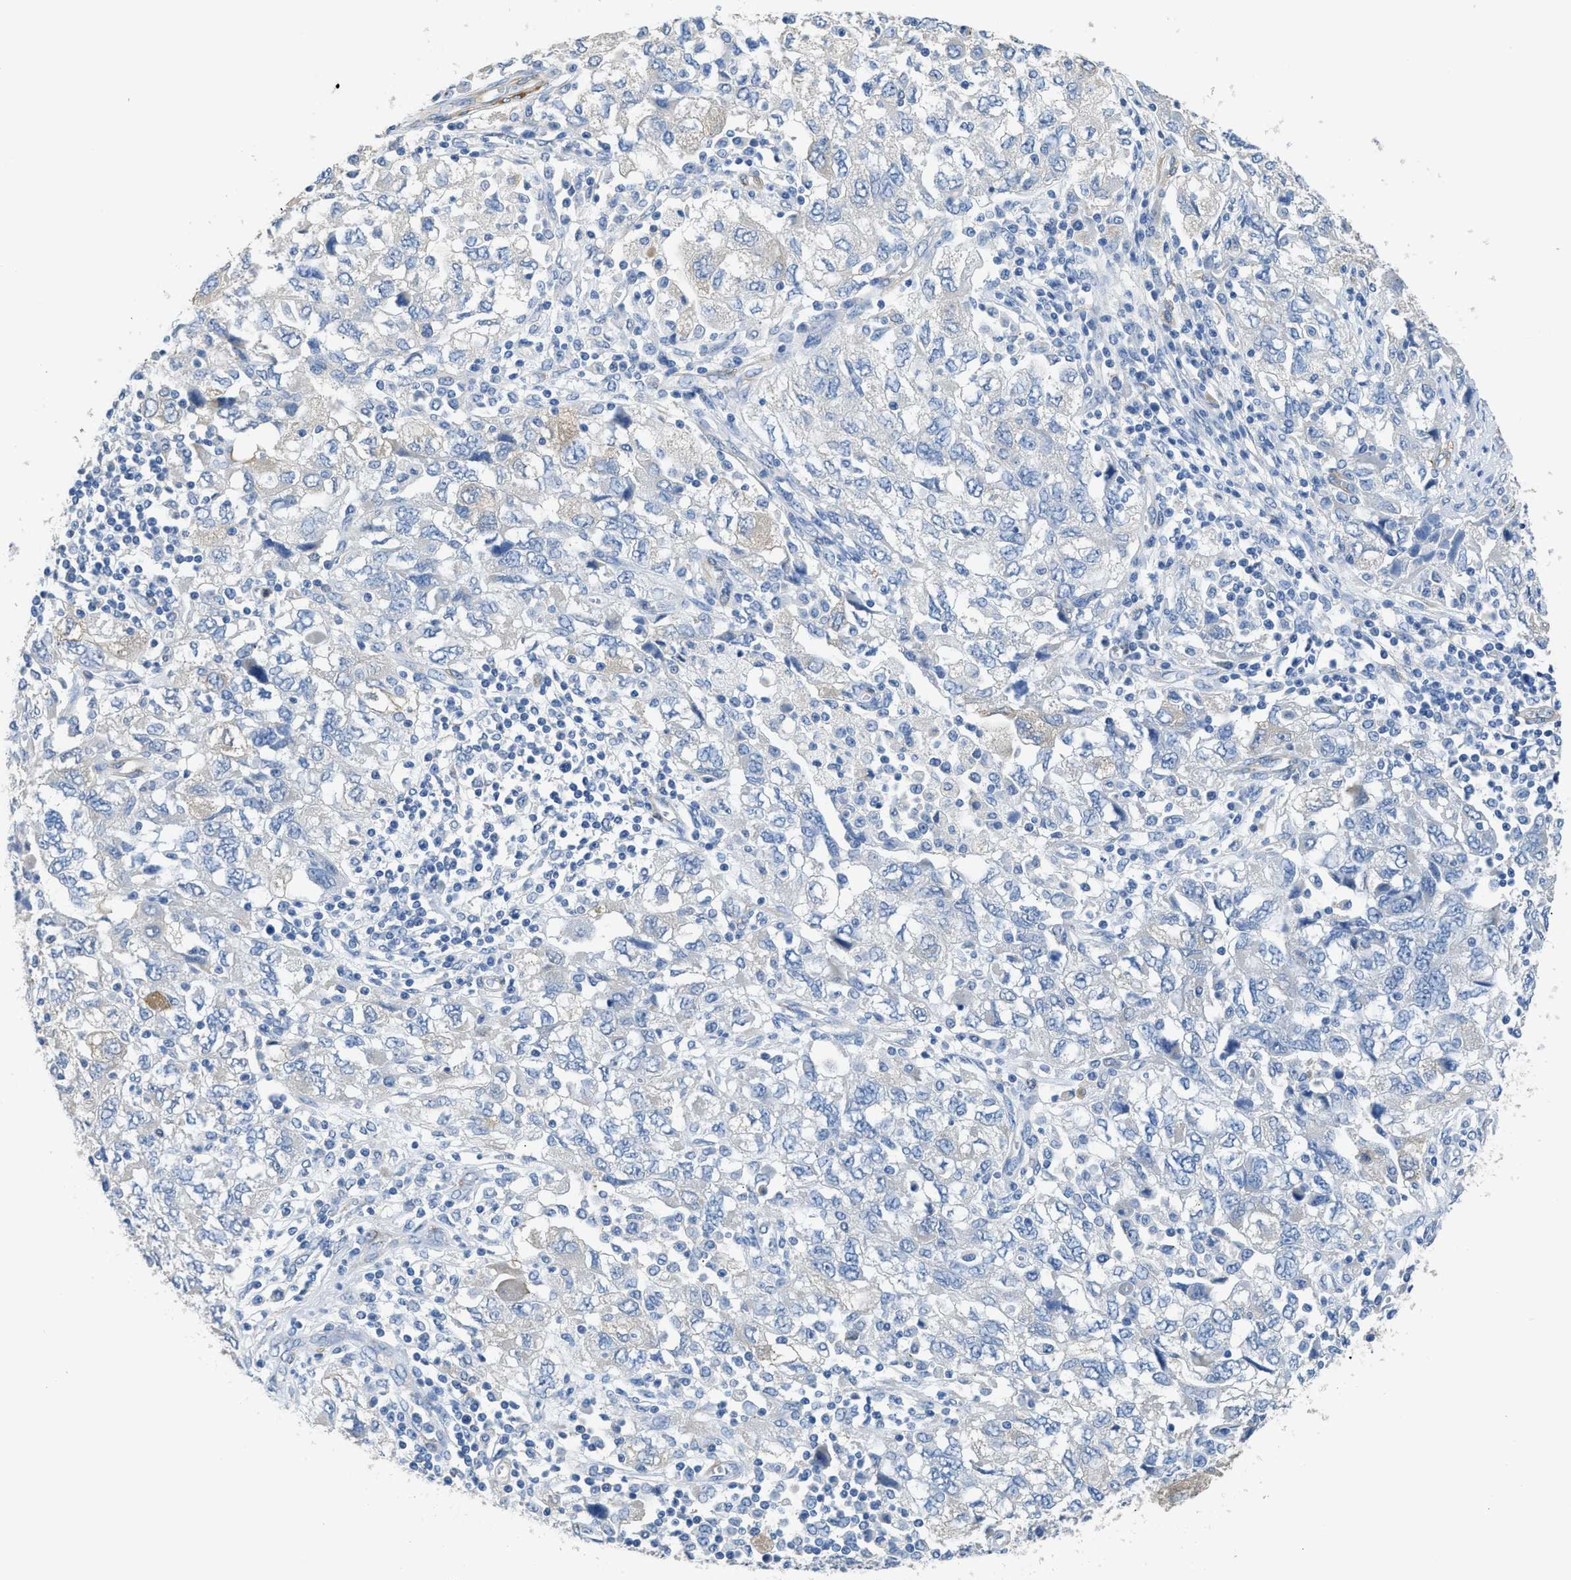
{"staining": {"intensity": "negative", "quantity": "none", "location": "none"}, "tissue": "ovarian cancer", "cell_type": "Tumor cells", "image_type": "cancer", "snomed": [{"axis": "morphology", "description": "Carcinoma, NOS"}, {"axis": "morphology", "description": "Cystadenocarcinoma, serous, NOS"}, {"axis": "topography", "description": "Ovary"}], "caption": "Immunohistochemistry (IHC) image of ovarian serous cystadenocarcinoma stained for a protein (brown), which exhibits no positivity in tumor cells.", "gene": "ZSWIM5", "patient": {"sex": "female", "age": 69}}